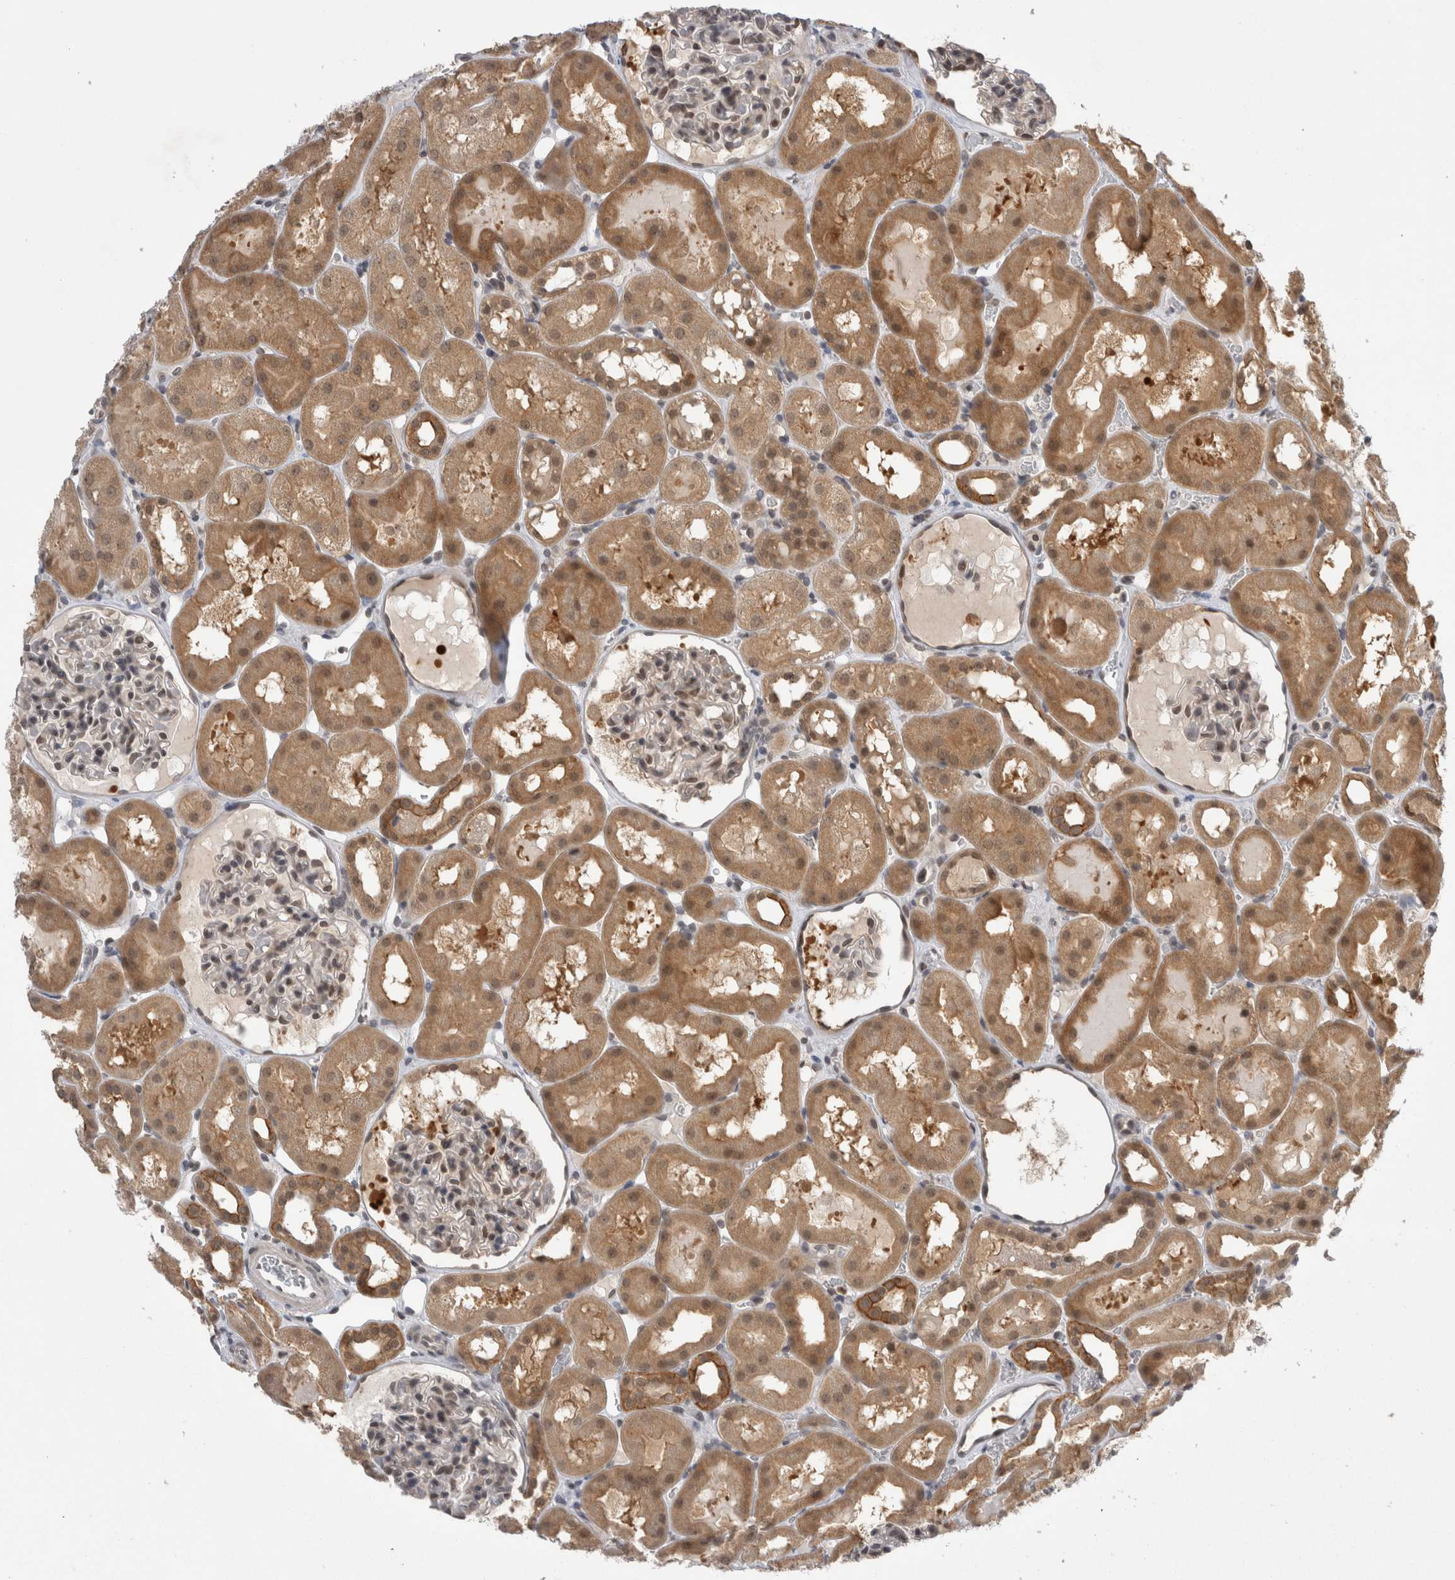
{"staining": {"intensity": "weak", "quantity": ">75%", "location": "nuclear"}, "tissue": "kidney", "cell_type": "Cells in glomeruli", "image_type": "normal", "snomed": [{"axis": "morphology", "description": "Normal tissue, NOS"}, {"axis": "topography", "description": "Kidney"}, {"axis": "topography", "description": "Urinary bladder"}], "caption": "Kidney was stained to show a protein in brown. There is low levels of weak nuclear staining in approximately >75% of cells in glomeruli. The protein is shown in brown color, while the nuclei are stained blue.", "gene": "ZNF341", "patient": {"sex": "male", "age": 16}}